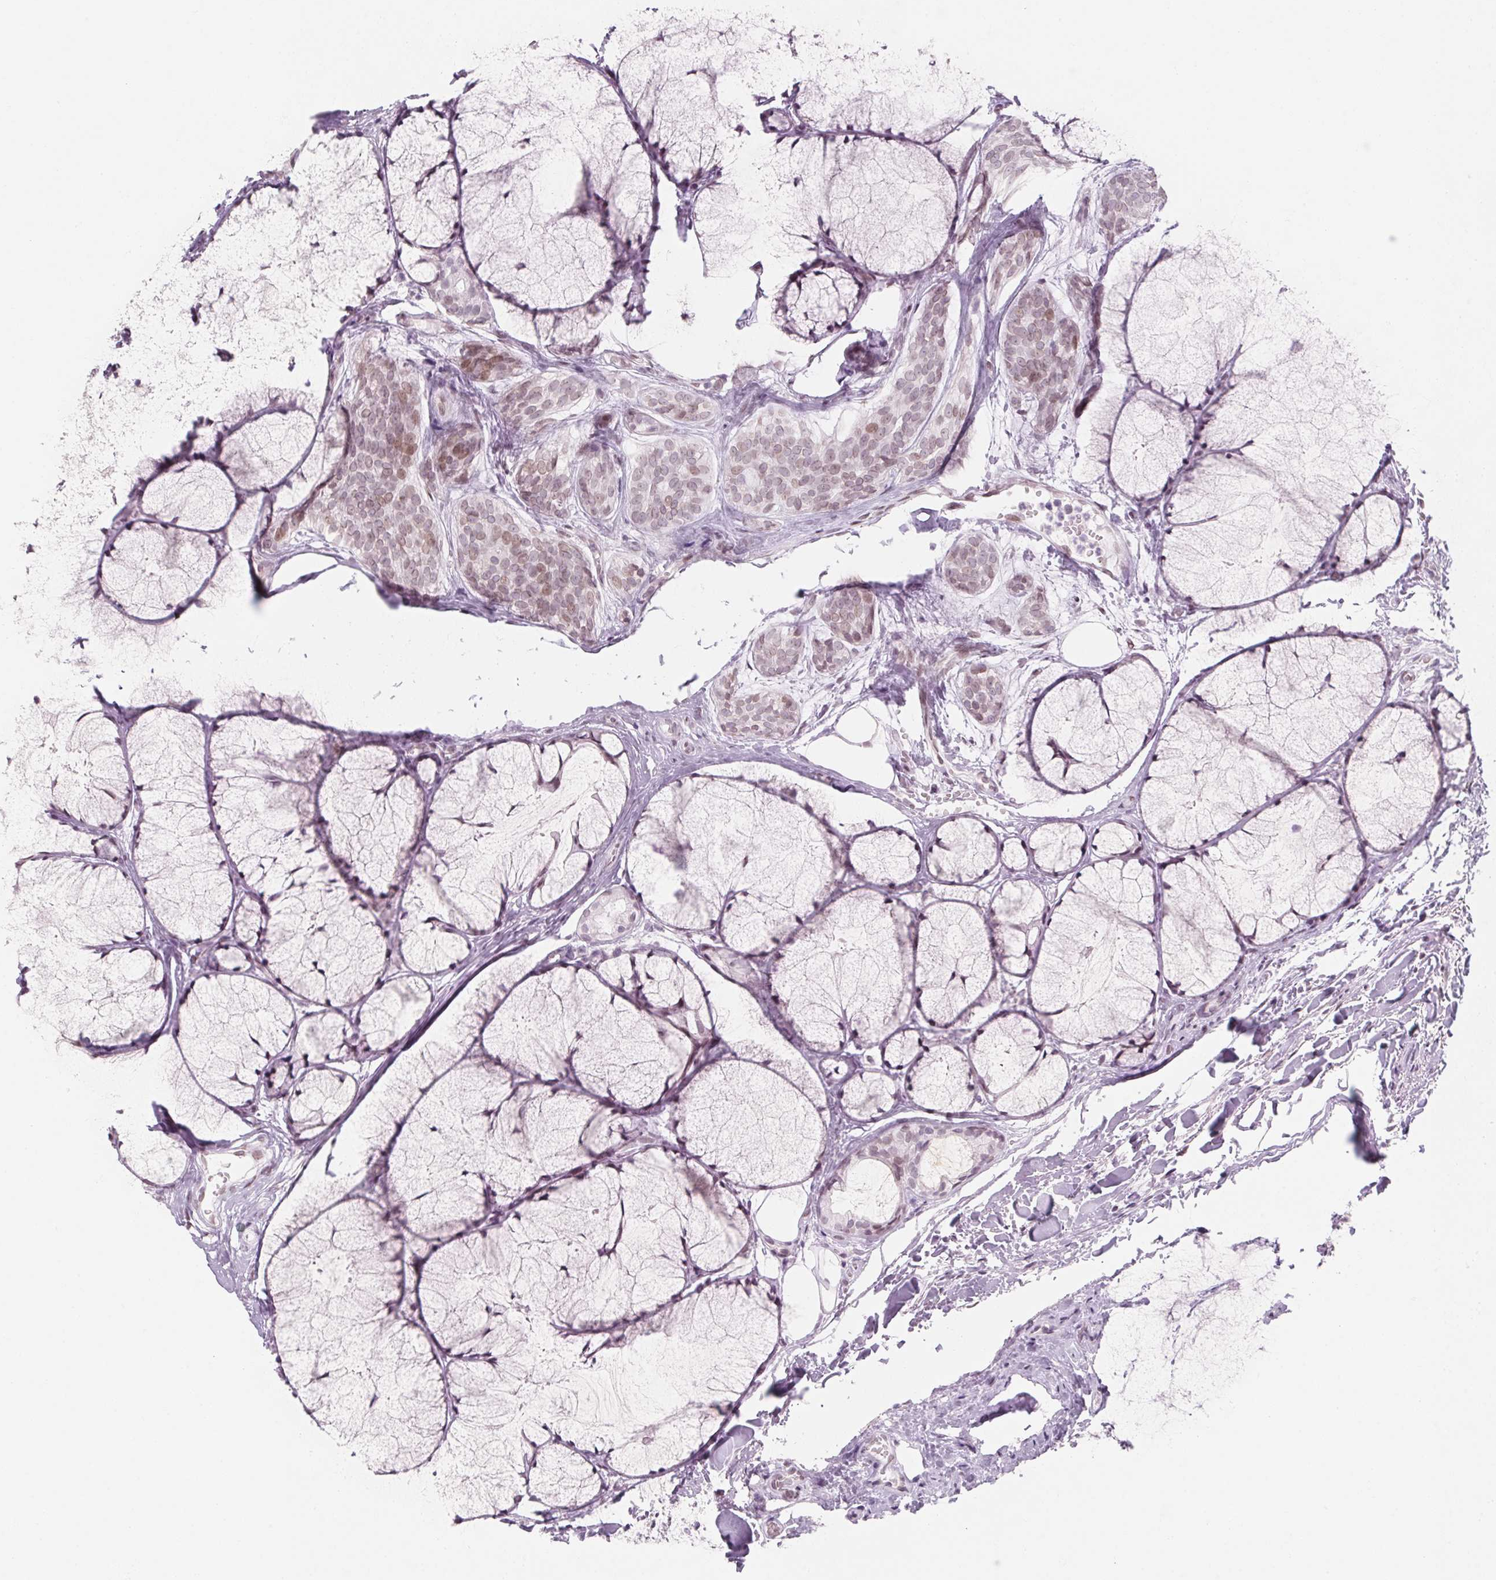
{"staining": {"intensity": "moderate", "quantity": "25%-75%", "location": "nuclear"}, "tissue": "head and neck cancer", "cell_type": "Tumor cells", "image_type": "cancer", "snomed": [{"axis": "morphology", "description": "Adenocarcinoma, NOS"}, {"axis": "topography", "description": "Head-Neck"}], "caption": "IHC (DAB (3,3'-diaminobenzidine)) staining of human head and neck cancer (adenocarcinoma) exhibits moderate nuclear protein positivity in about 25%-75% of tumor cells.", "gene": "KCNQ2", "patient": {"sex": "male", "age": 66}}